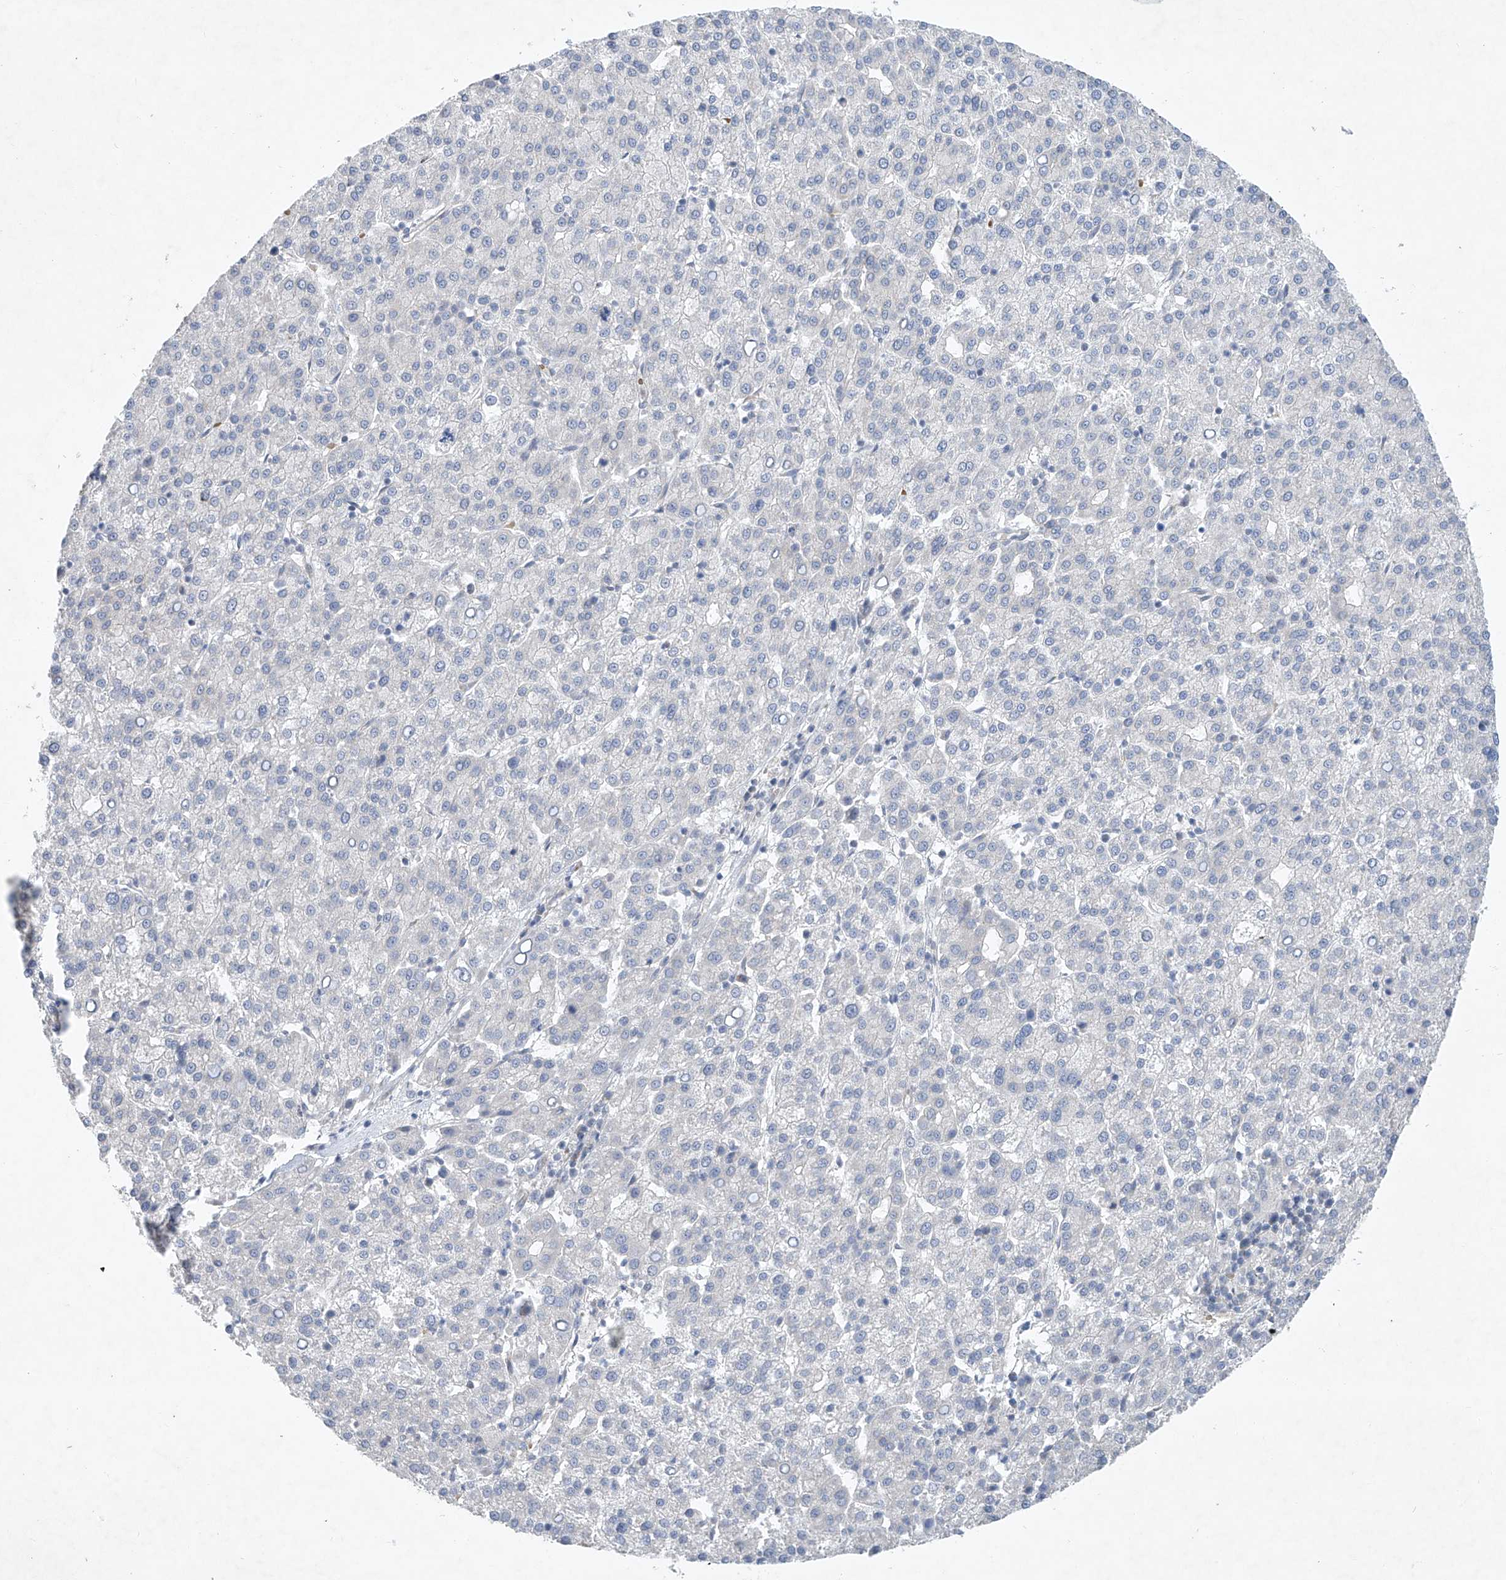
{"staining": {"intensity": "negative", "quantity": "none", "location": "none"}, "tissue": "liver cancer", "cell_type": "Tumor cells", "image_type": "cancer", "snomed": [{"axis": "morphology", "description": "Carcinoma, Hepatocellular, NOS"}, {"axis": "topography", "description": "Liver"}], "caption": "Protein analysis of hepatocellular carcinoma (liver) reveals no significant positivity in tumor cells.", "gene": "TJAP1", "patient": {"sex": "female", "age": 58}}